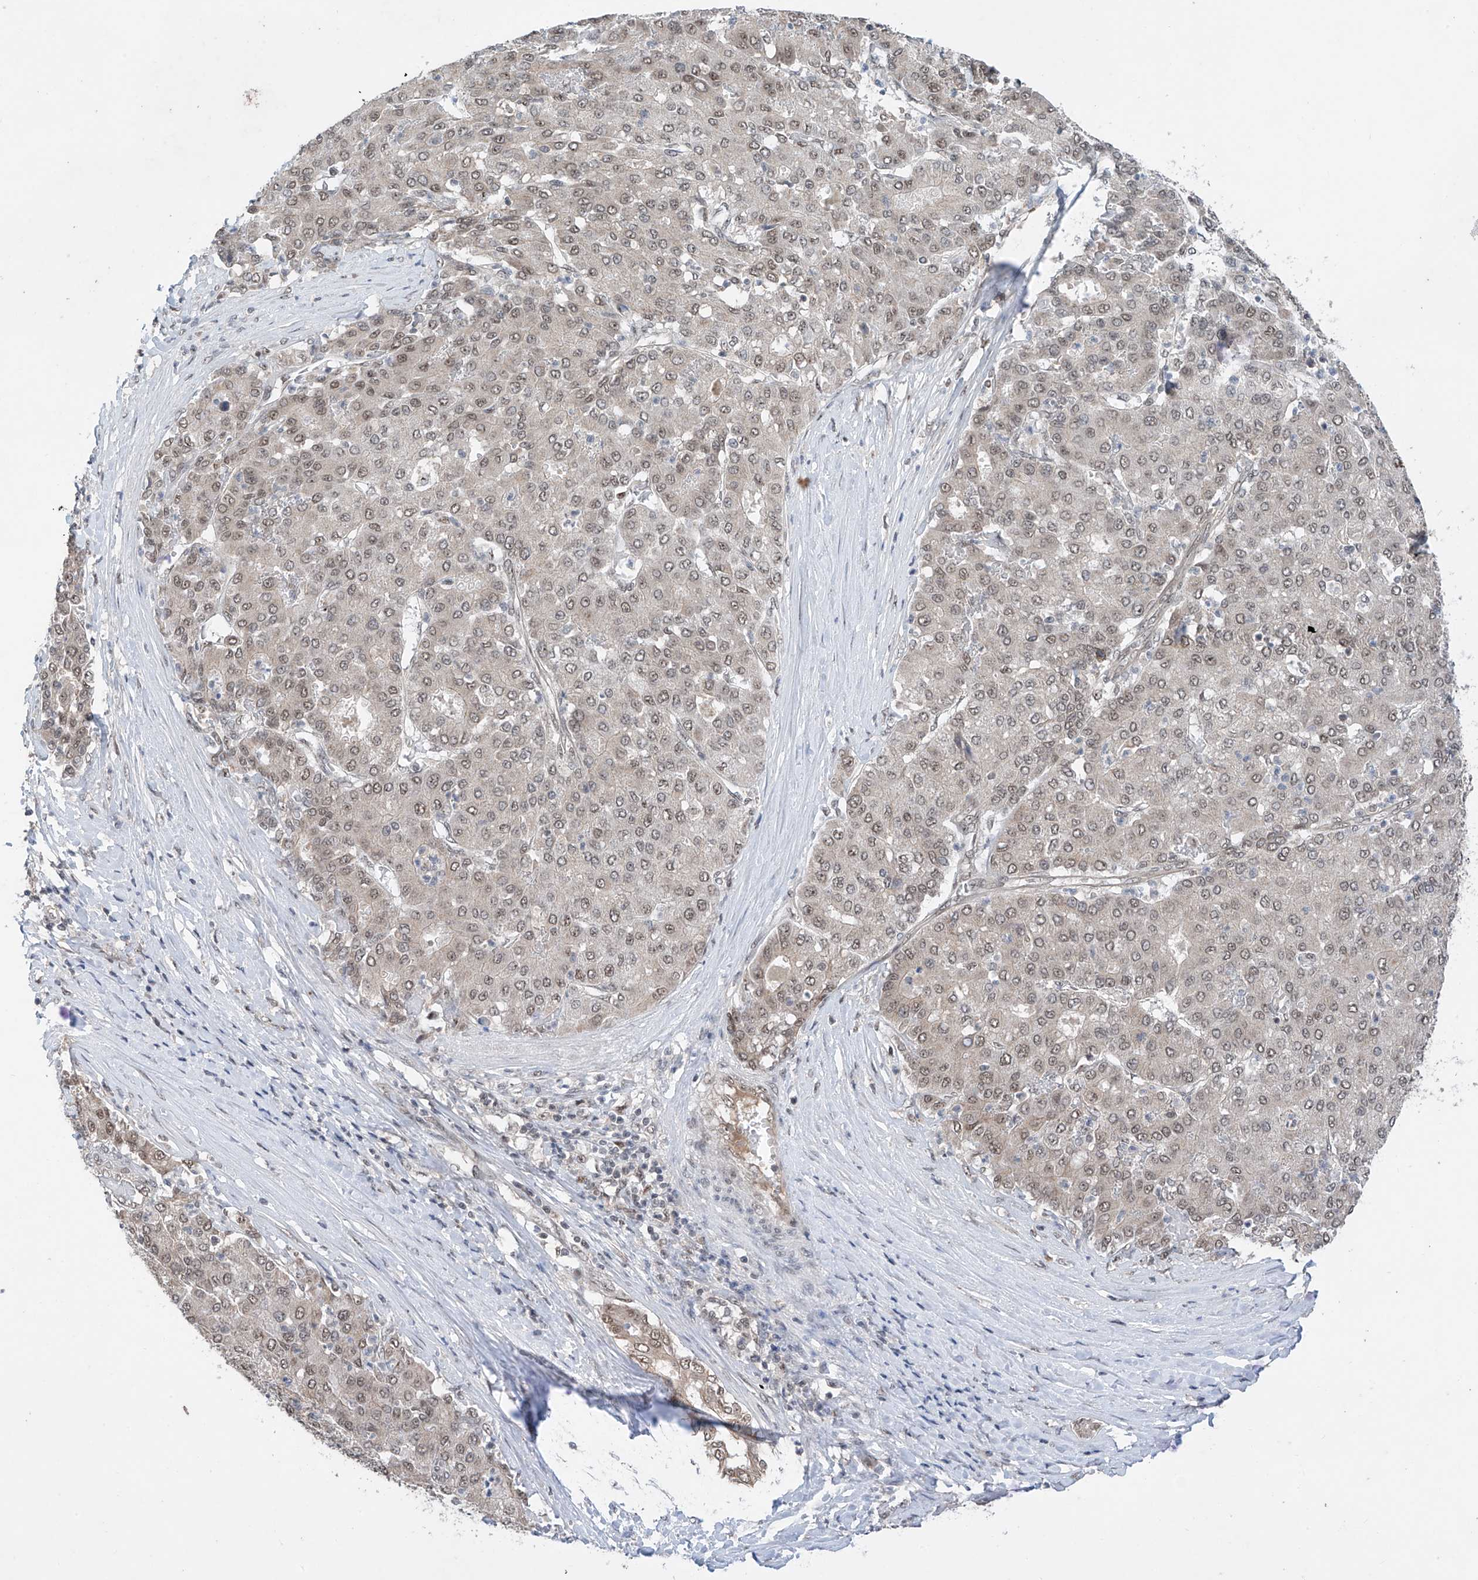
{"staining": {"intensity": "weak", "quantity": ">75%", "location": "nuclear"}, "tissue": "liver cancer", "cell_type": "Tumor cells", "image_type": "cancer", "snomed": [{"axis": "morphology", "description": "Carcinoma, Hepatocellular, NOS"}, {"axis": "topography", "description": "Liver"}], "caption": "The histopathology image displays immunohistochemical staining of liver hepatocellular carcinoma. There is weak nuclear expression is seen in about >75% of tumor cells.", "gene": "RPAIN", "patient": {"sex": "male", "age": 65}}